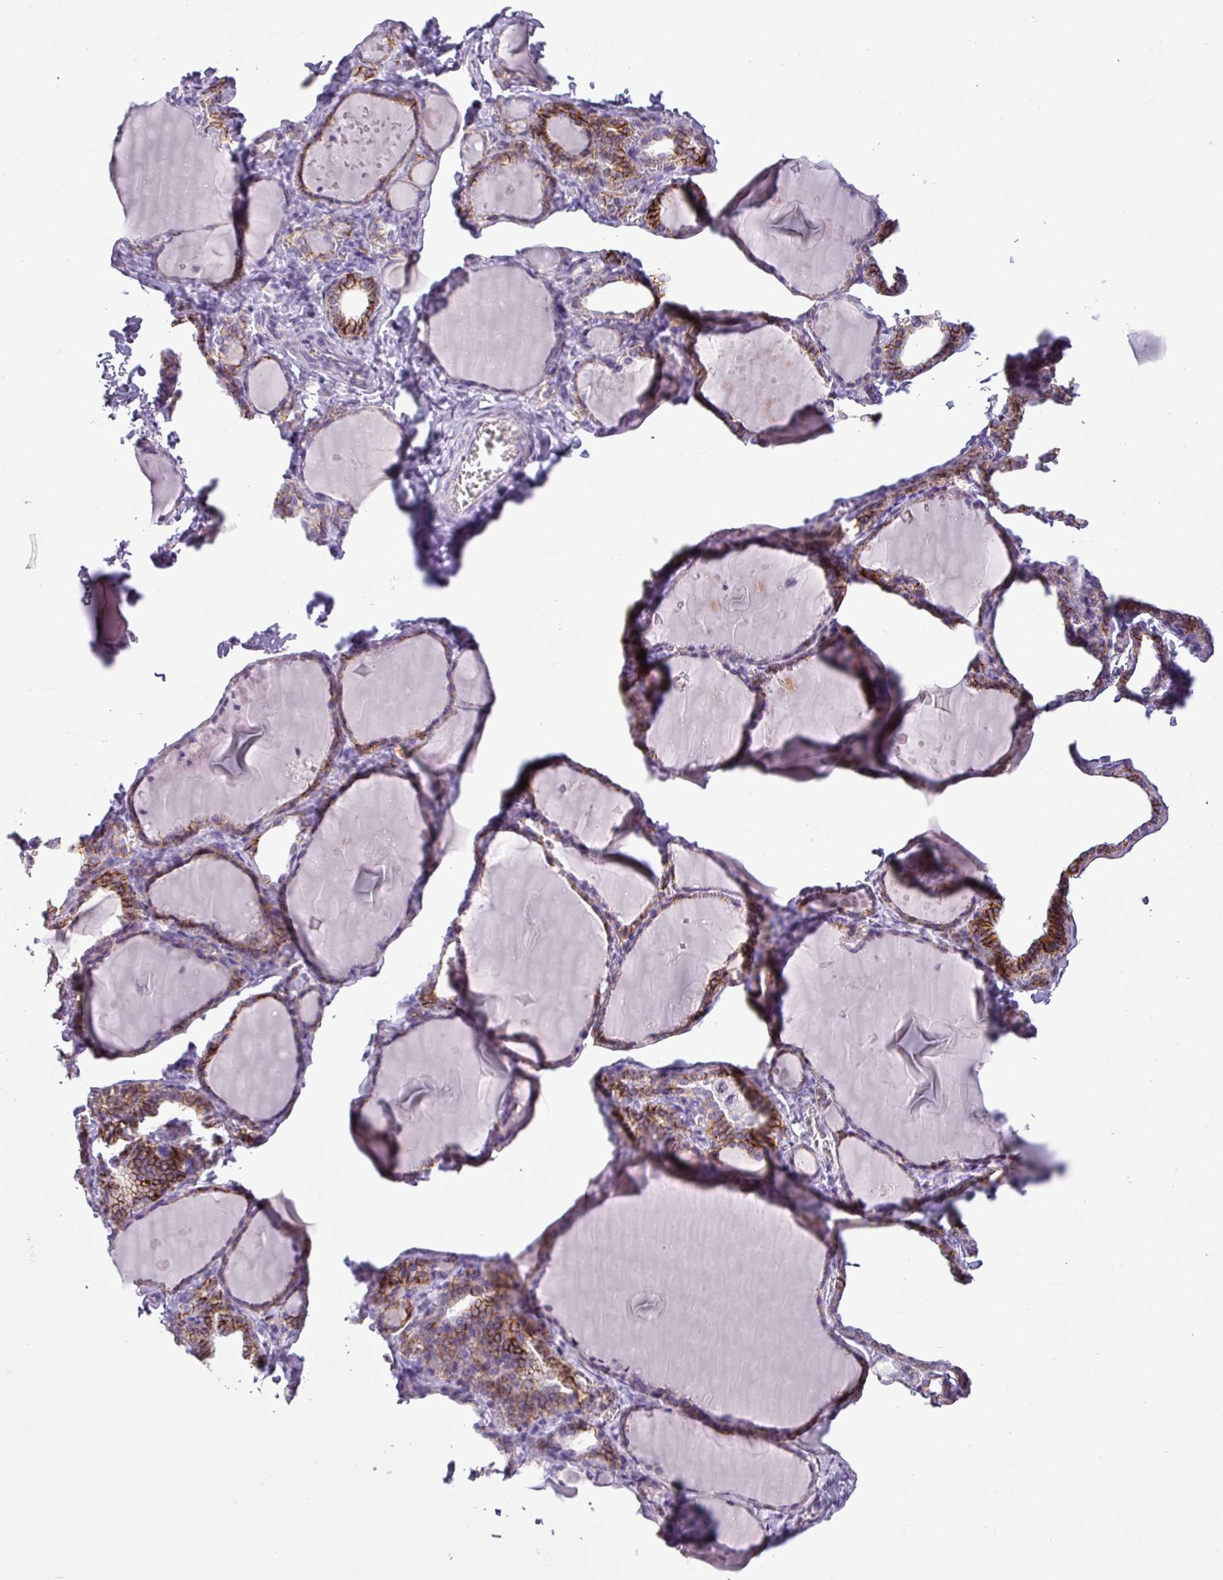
{"staining": {"intensity": "strong", "quantity": "25%-75%", "location": "cytoplasmic/membranous"}, "tissue": "thyroid gland", "cell_type": "Glandular cells", "image_type": "normal", "snomed": [{"axis": "morphology", "description": "Normal tissue, NOS"}, {"axis": "topography", "description": "Thyroid gland"}], "caption": "Protein staining by immunohistochemistry (IHC) shows strong cytoplasmic/membranous staining in about 25%-75% of glandular cells in benign thyroid gland. (DAB (3,3'-diaminobenzidine) IHC, brown staining for protein, blue staining for nuclei).", "gene": "CDH16", "patient": {"sex": "female", "age": 42}}